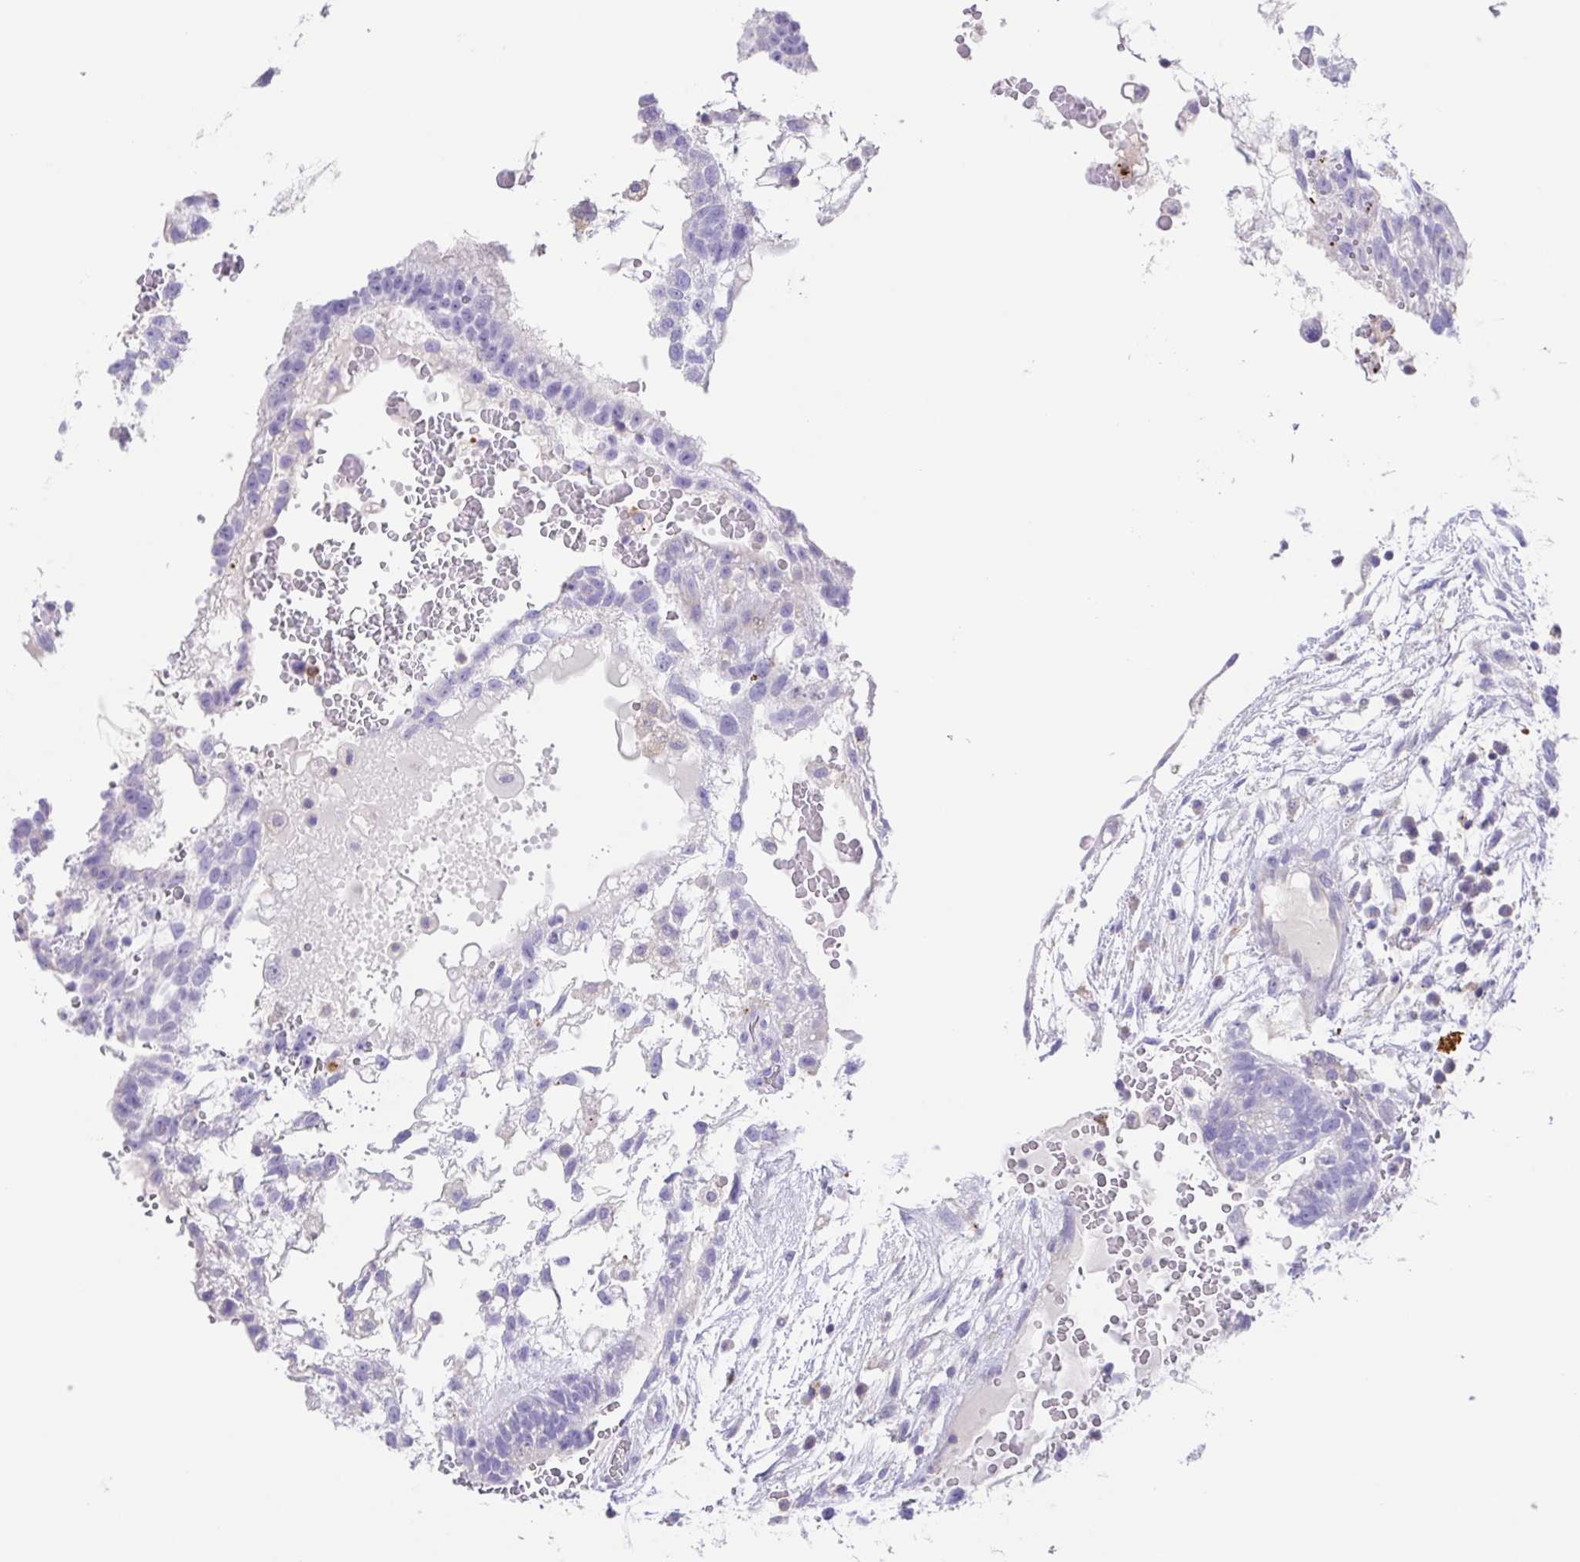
{"staining": {"intensity": "negative", "quantity": "none", "location": "none"}, "tissue": "testis cancer", "cell_type": "Tumor cells", "image_type": "cancer", "snomed": [{"axis": "morphology", "description": "Normal tissue, NOS"}, {"axis": "morphology", "description": "Carcinoma, Embryonal, NOS"}, {"axis": "topography", "description": "Testis"}], "caption": "Tumor cells show no significant expression in embryonal carcinoma (testis).", "gene": "ARPP21", "patient": {"sex": "male", "age": 32}}